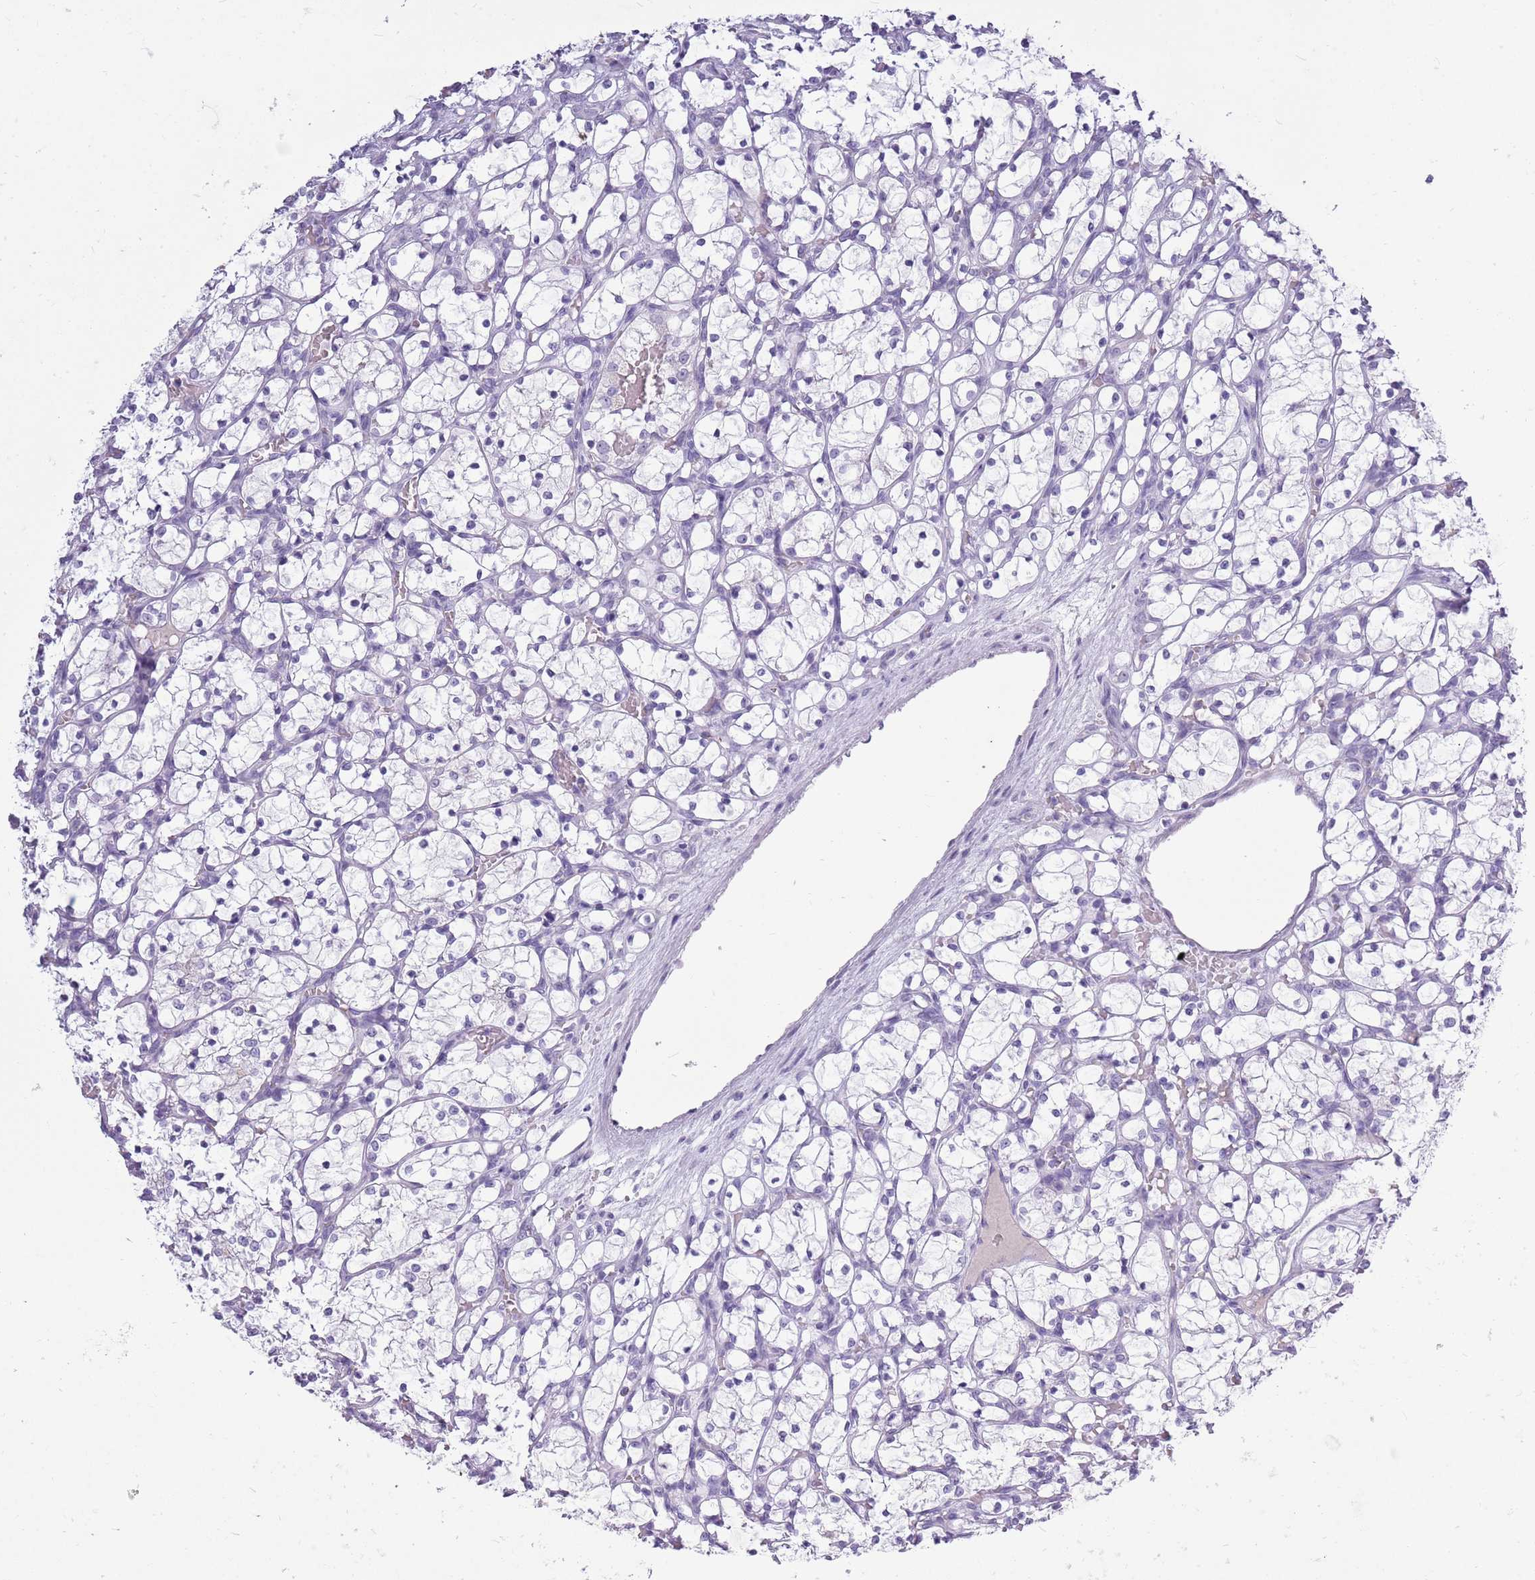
{"staining": {"intensity": "negative", "quantity": "none", "location": "none"}, "tissue": "renal cancer", "cell_type": "Tumor cells", "image_type": "cancer", "snomed": [{"axis": "morphology", "description": "Adenocarcinoma, NOS"}, {"axis": "topography", "description": "Kidney"}], "caption": "Human adenocarcinoma (renal) stained for a protein using immunohistochemistry exhibits no positivity in tumor cells.", "gene": "ZNF425", "patient": {"sex": "female", "age": 69}}